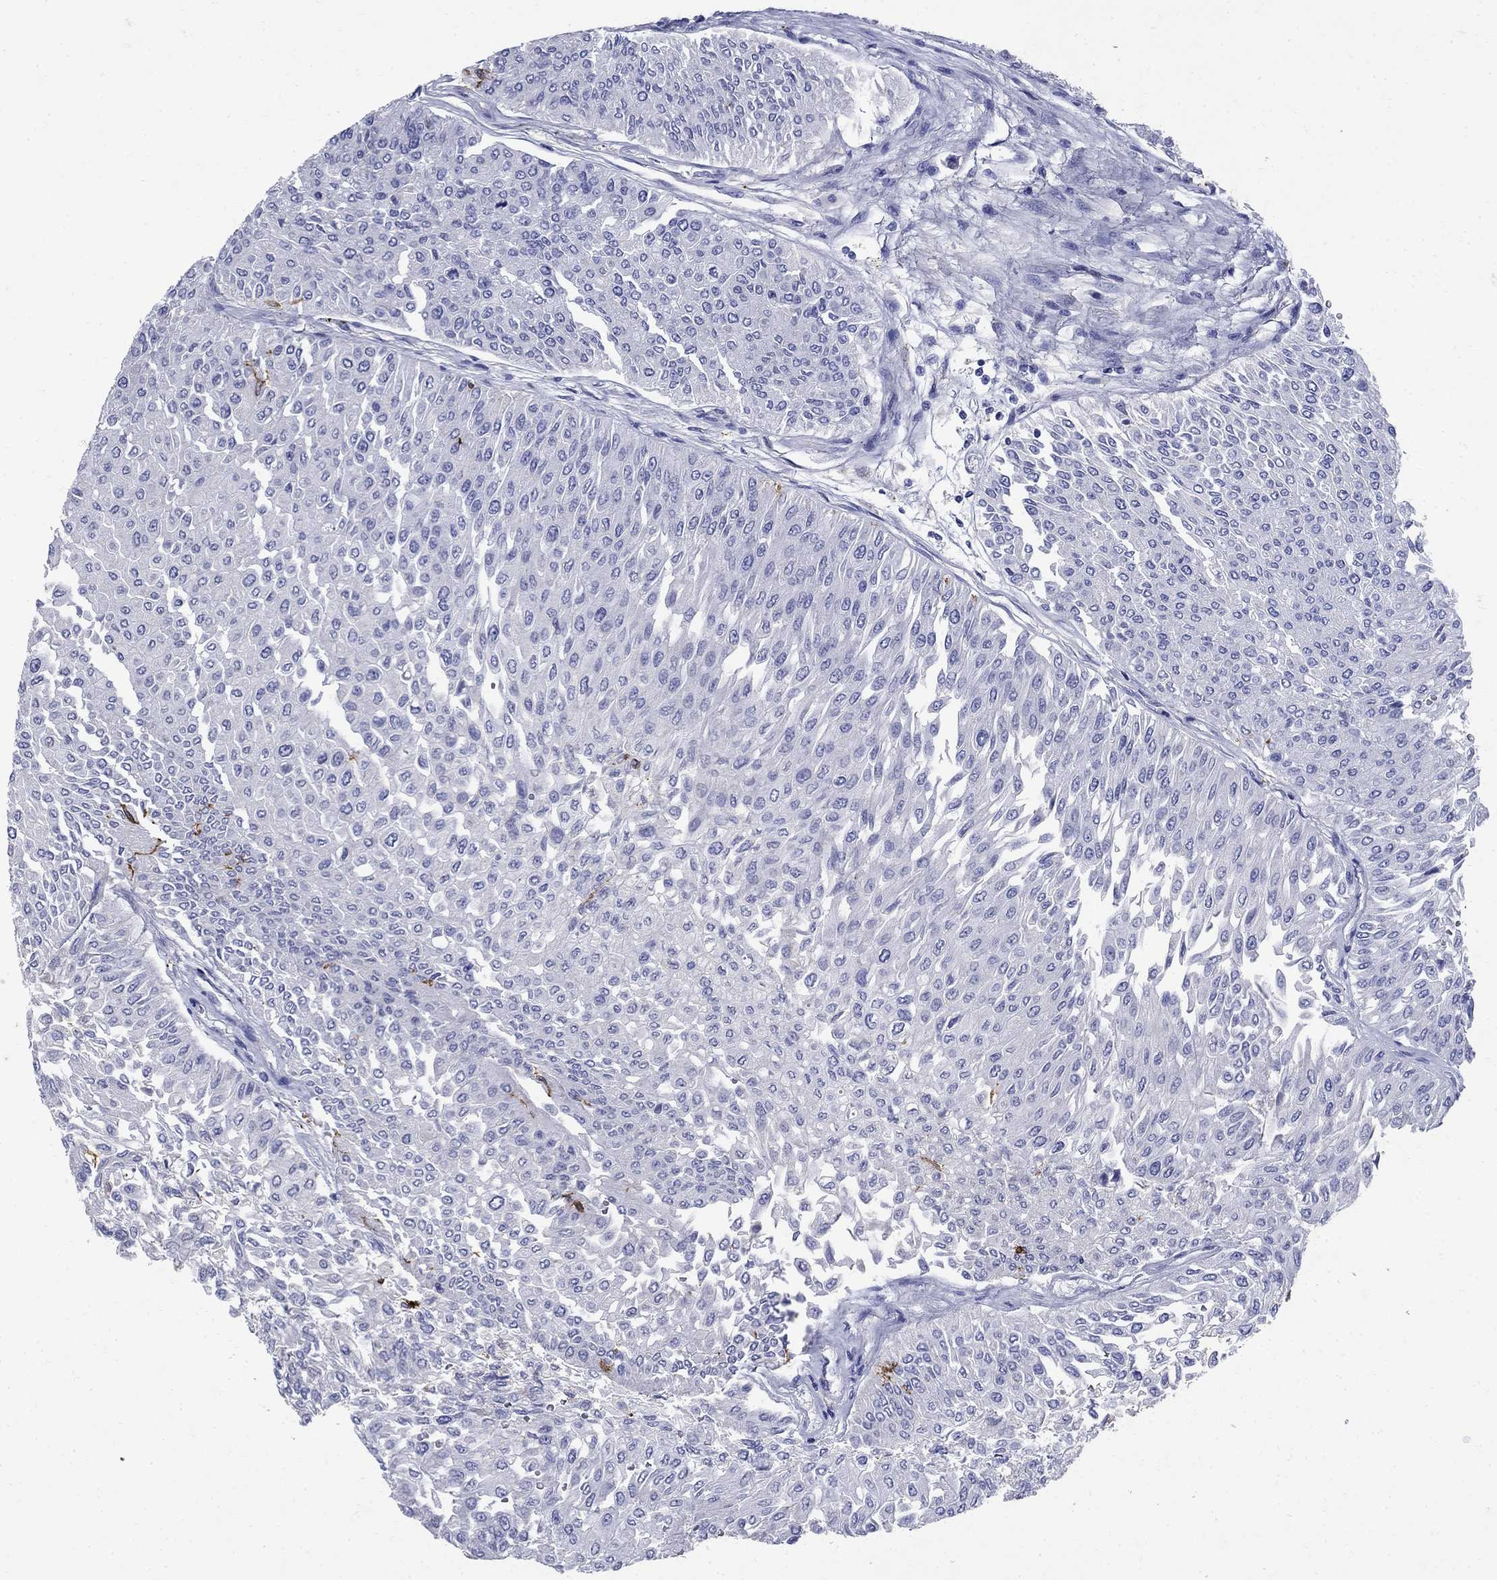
{"staining": {"intensity": "negative", "quantity": "none", "location": "none"}, "tissue": "urothelial cancer", "cell_type": "Tumor cells", "image_type": "cancer", "snomed": [{"axis": "morphology", "description": "Urothelial carcinoma, Low grade"}, {"axis": "topography", "description": "Urinary bladder"}], "caption": "IHC of urothelial cancer demonstrates no positivity in tumor cells.", "gene": "CD1A", "patient": {"sex": "male", "age": 67}}